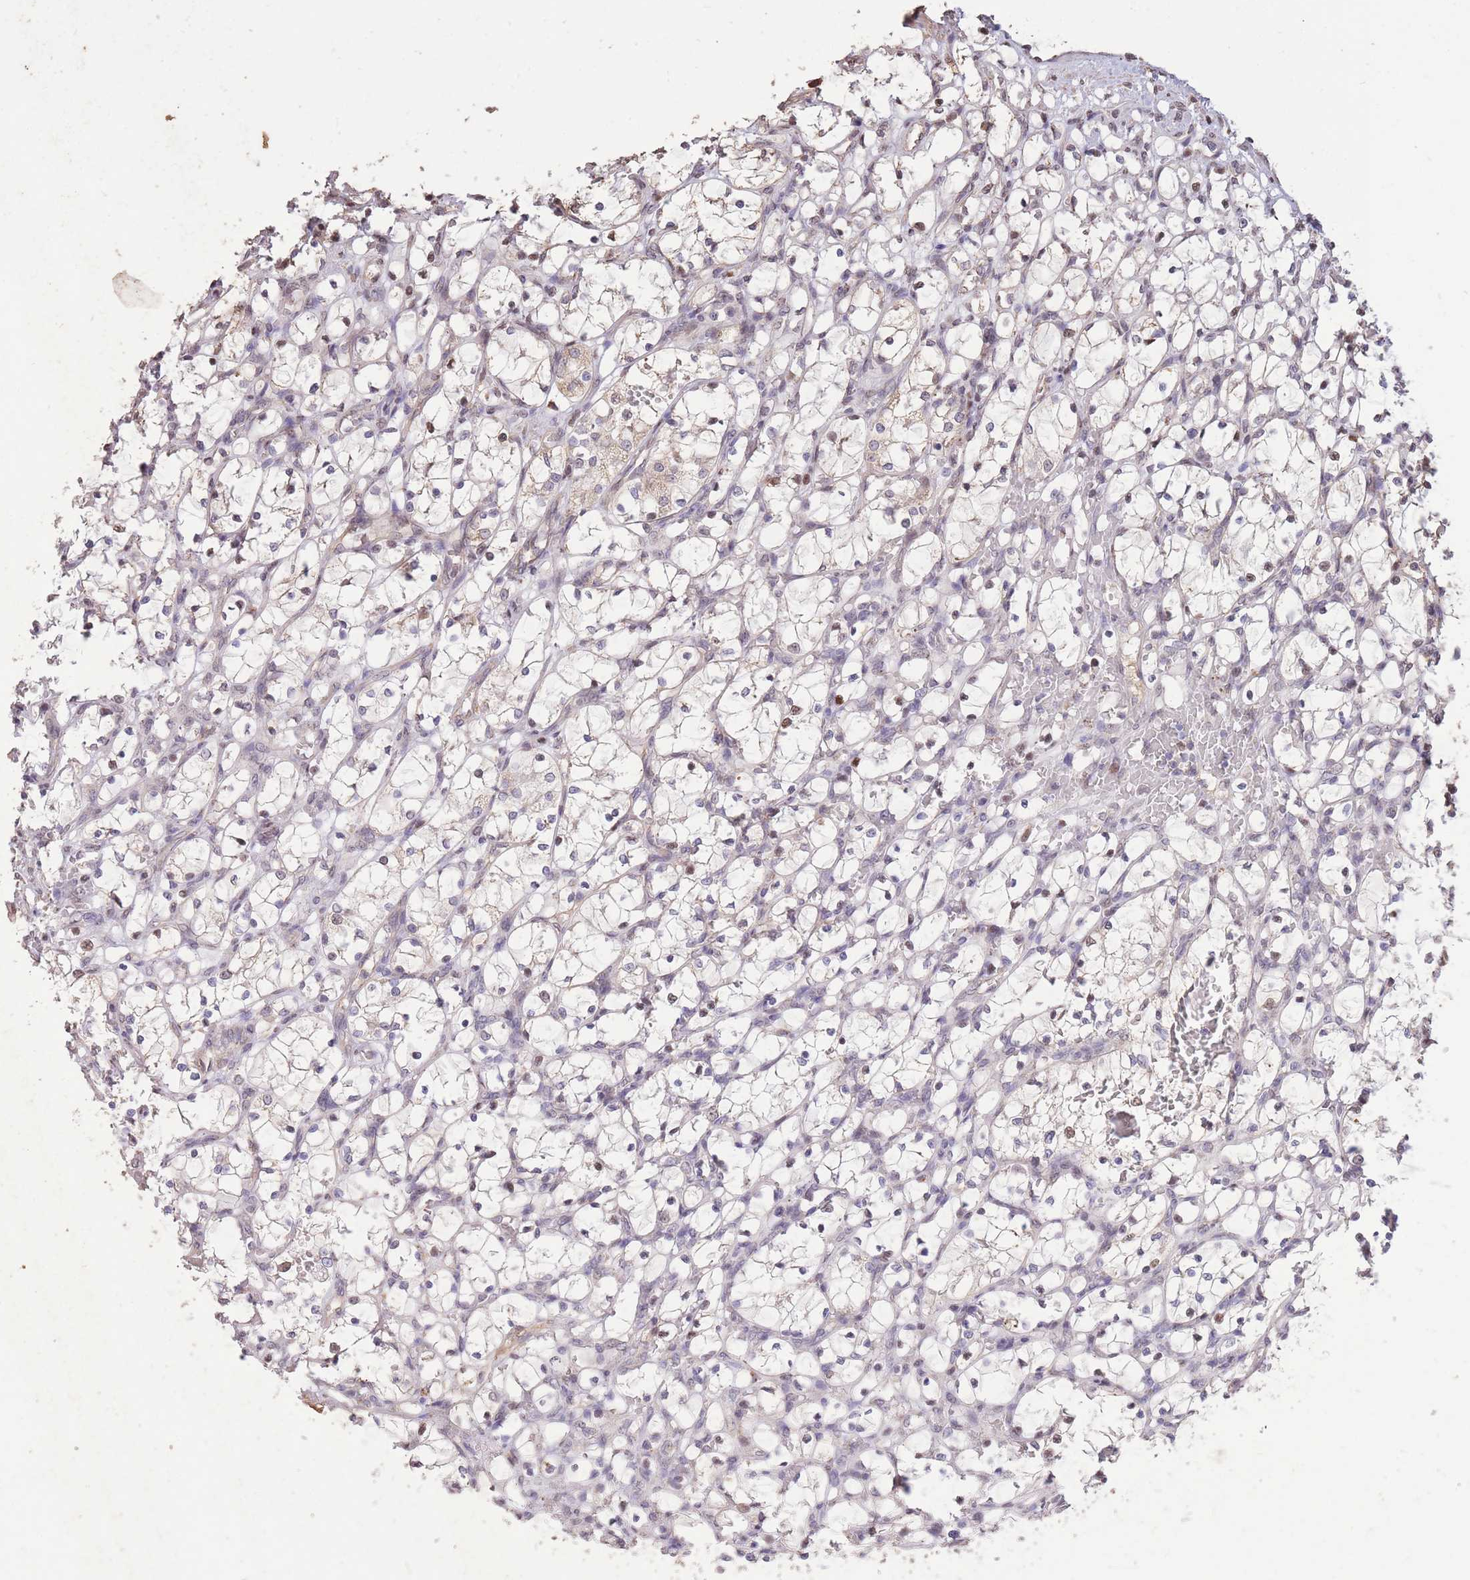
{"staining": {"intensity": "negative", "quantity": "none", "location": "none"}, "tissue": "renal cancer", "cell_type": "Tumor cells", "image_type": "cancer", "snomed": [{"axis": "morphology", "description": "Adenocarcinoma, NOS"}, {"axis": "topography", "description": "Kidney"}], "caption": "Tumor cells are negative for brown protein staining in adenocarcinoma (renal).", "gene": "RGS14", "patient": {"sex": "female", "age": 69}}